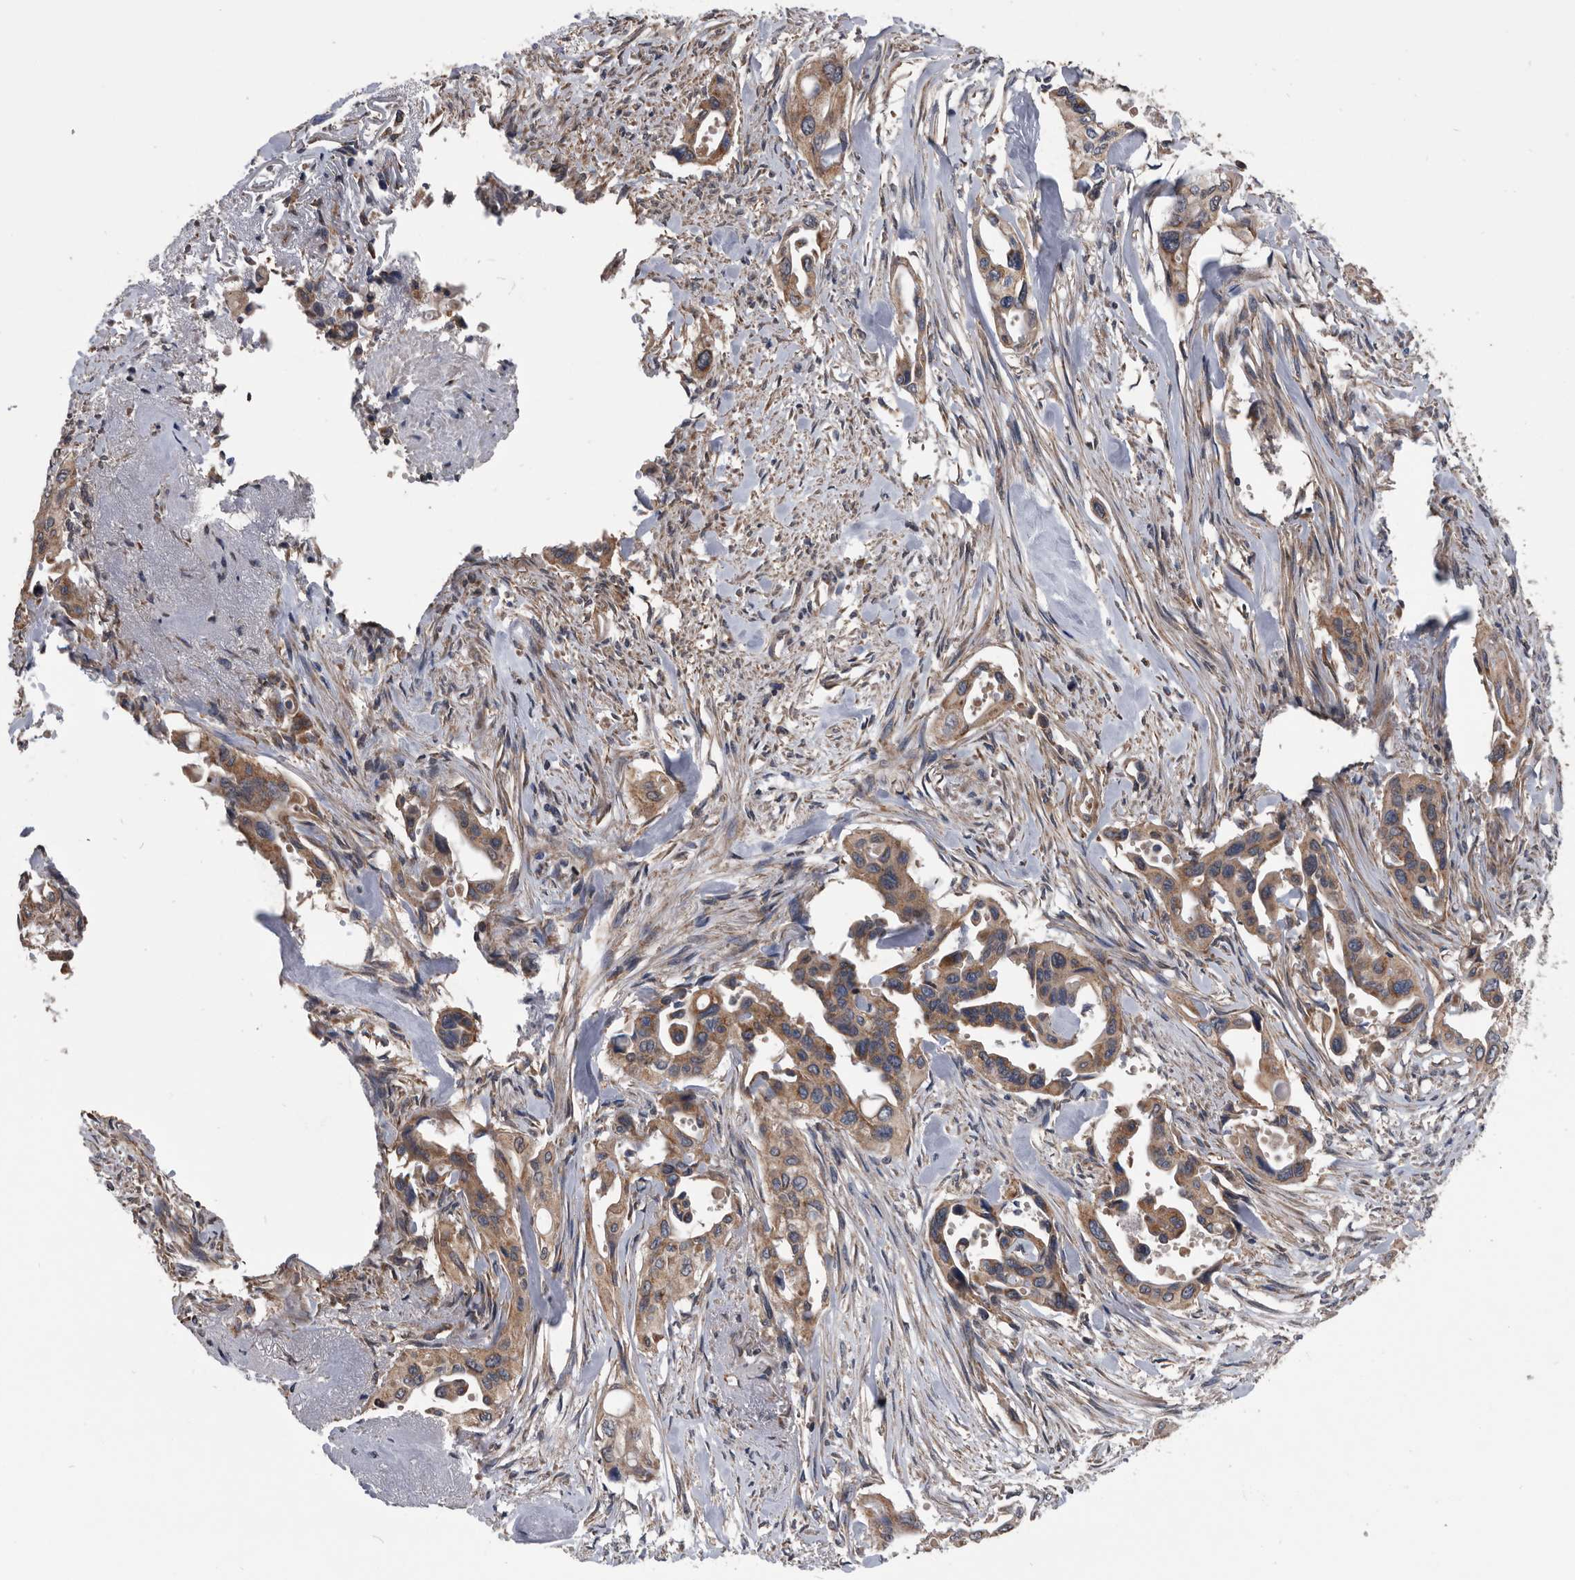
{"staining": {"intensity": "moderate", "quantity": ">75%", "location": "cytoplasmic/membranous"}, "tissue": "pancreatic cancer", "cell_type": "Tumor cells", "image_type": "cancer", "snomed": [{"axis": "morphology", "description": "Adenocarcinoma, NOS"}, {"axis": "topography", "description": "Pancreas"}], "caption": "A micrograph showing moderate cytoplasmic/membranous positivity in approximately >75% of tumor cells in pancreatic cancer (adenocarcinoma), as visualized by brown immunohistochemical staining.", "gene": "NRBP1", "patient": {"sex": "male", "age": 77}}